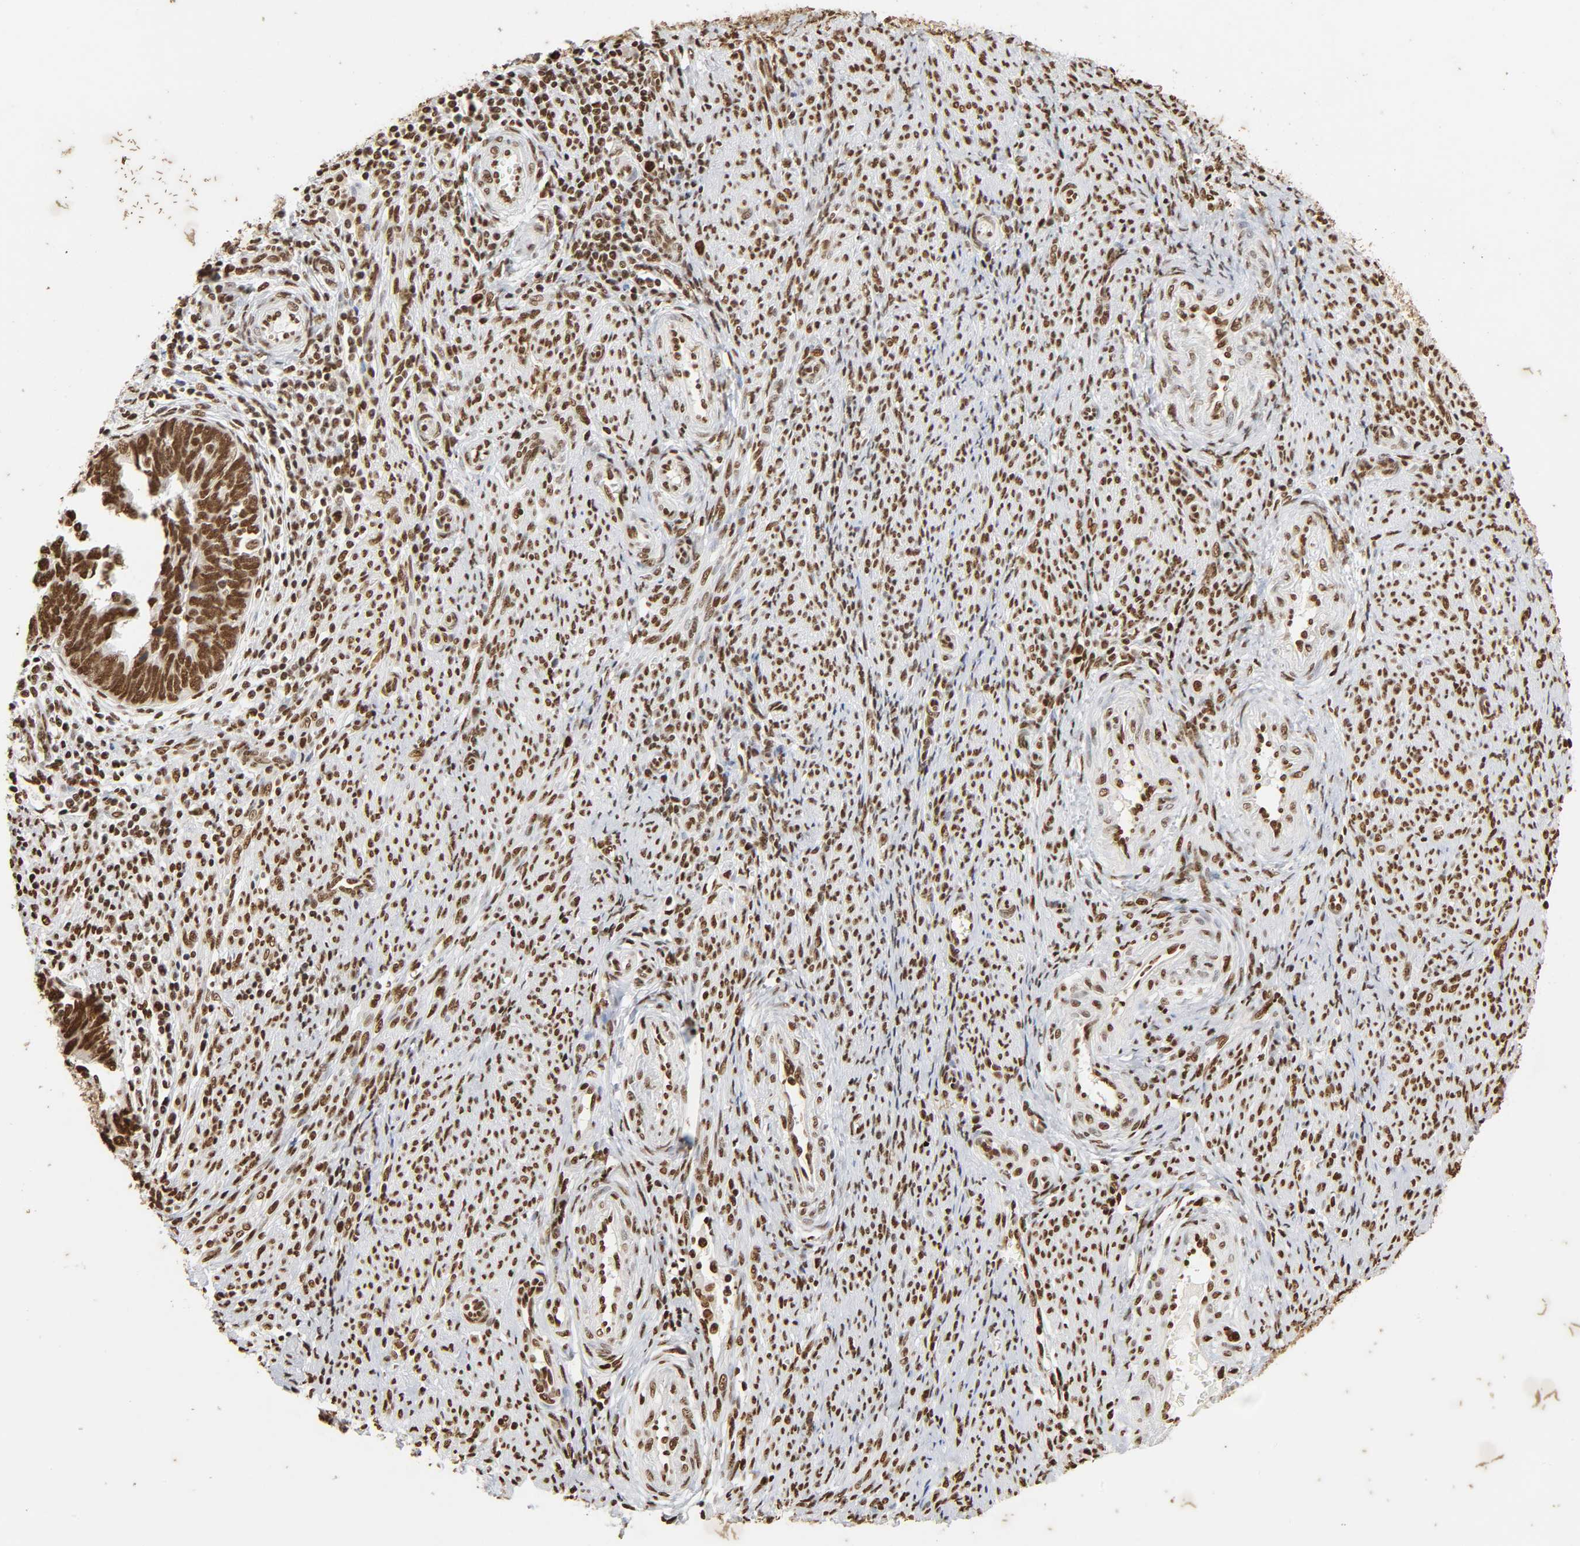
{"staining": {"intensity": "strong", "quantity": ">75%", "location": "nuclear"}, "tissue": "endometrial cancer", "cell_type": "Tumor cells", "image_type": "cancer", "snomed": [{"axis": "morphology", "description": "Adenocarcinoma, NOS"}, {"axis": "topography", "description": "Endometrium"}], "caption": "Human endometrial adenocarcinoma stained with a brown dye demonstrates strong nuclear positive positivity in about >75% of tumor cells.", "gene": "HNRNPC", "patient": {"sex": "female", "age": 75}}